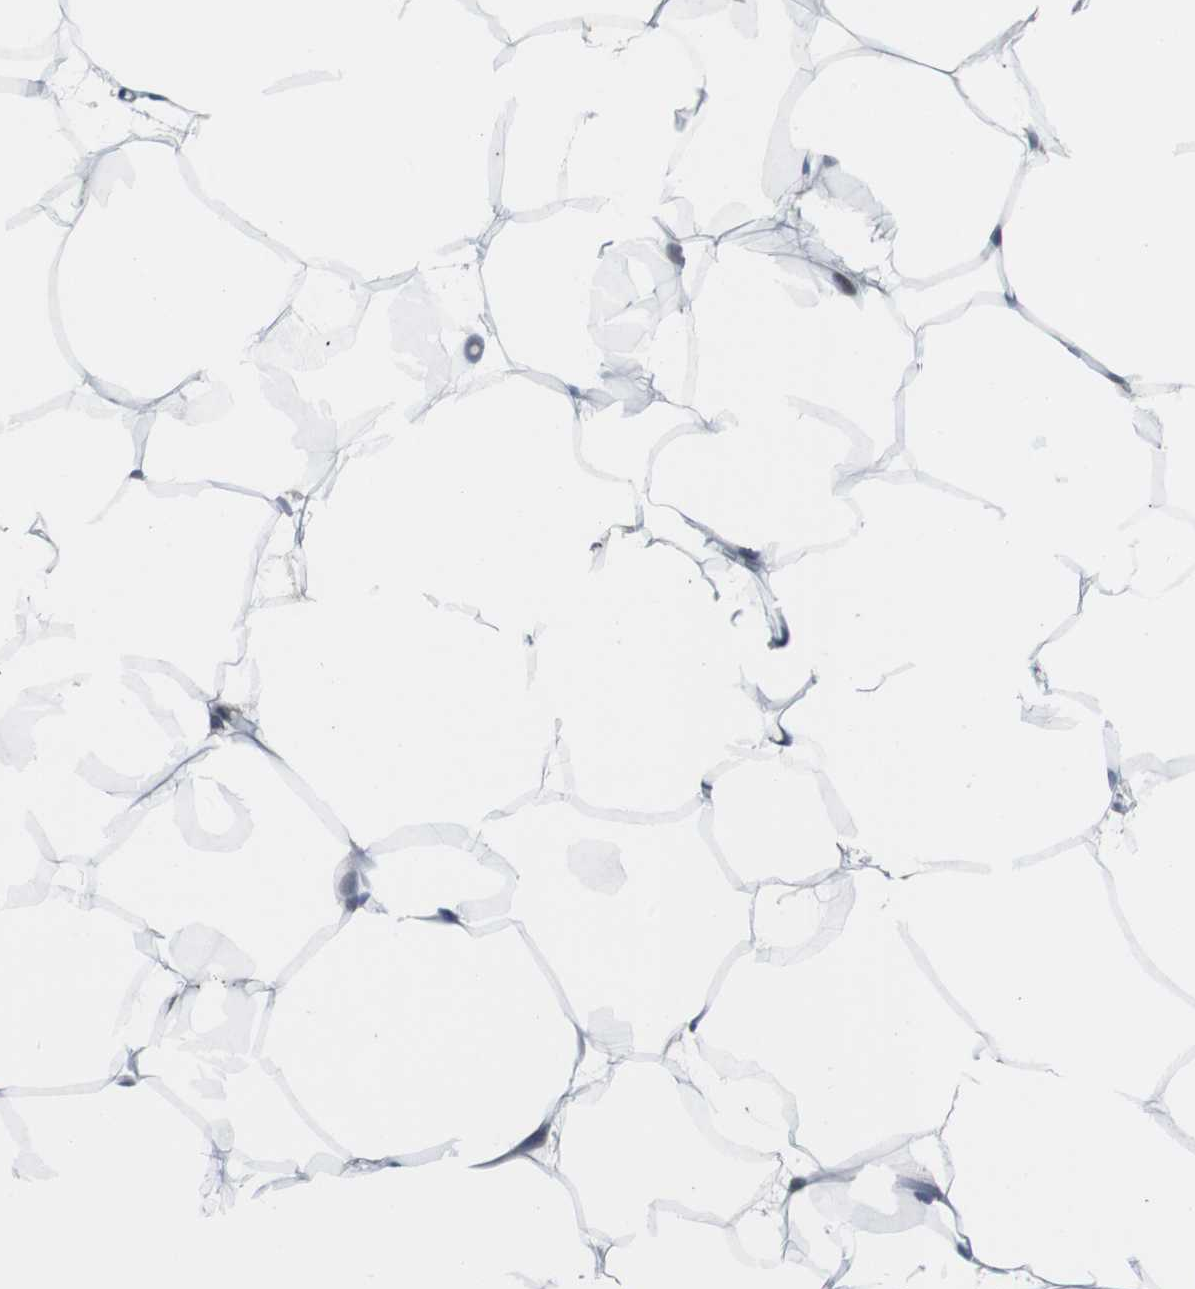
{"staining": {"intensity": "weak", "quantity": "25%-75%", "location": "nuclear"}, "tissue": "adipose tissue", "cell_type": "Adipocytes", "image_type": "normal", "snomed": [{"axis": "morphology", "description": "Normal tissue, NOS"}, {"axis": "topography", "description": "Breast"}, {"axis": "topography", "description": "Adipose tissue"}], "caption": "Normal adipose tissue demonstrates weak nuclear staining in about 25%-75% of adipocytes, visualized by immunohistochemistry.", "gene": "FOXP4", "patient": {"sex": "female", "age": 25}}